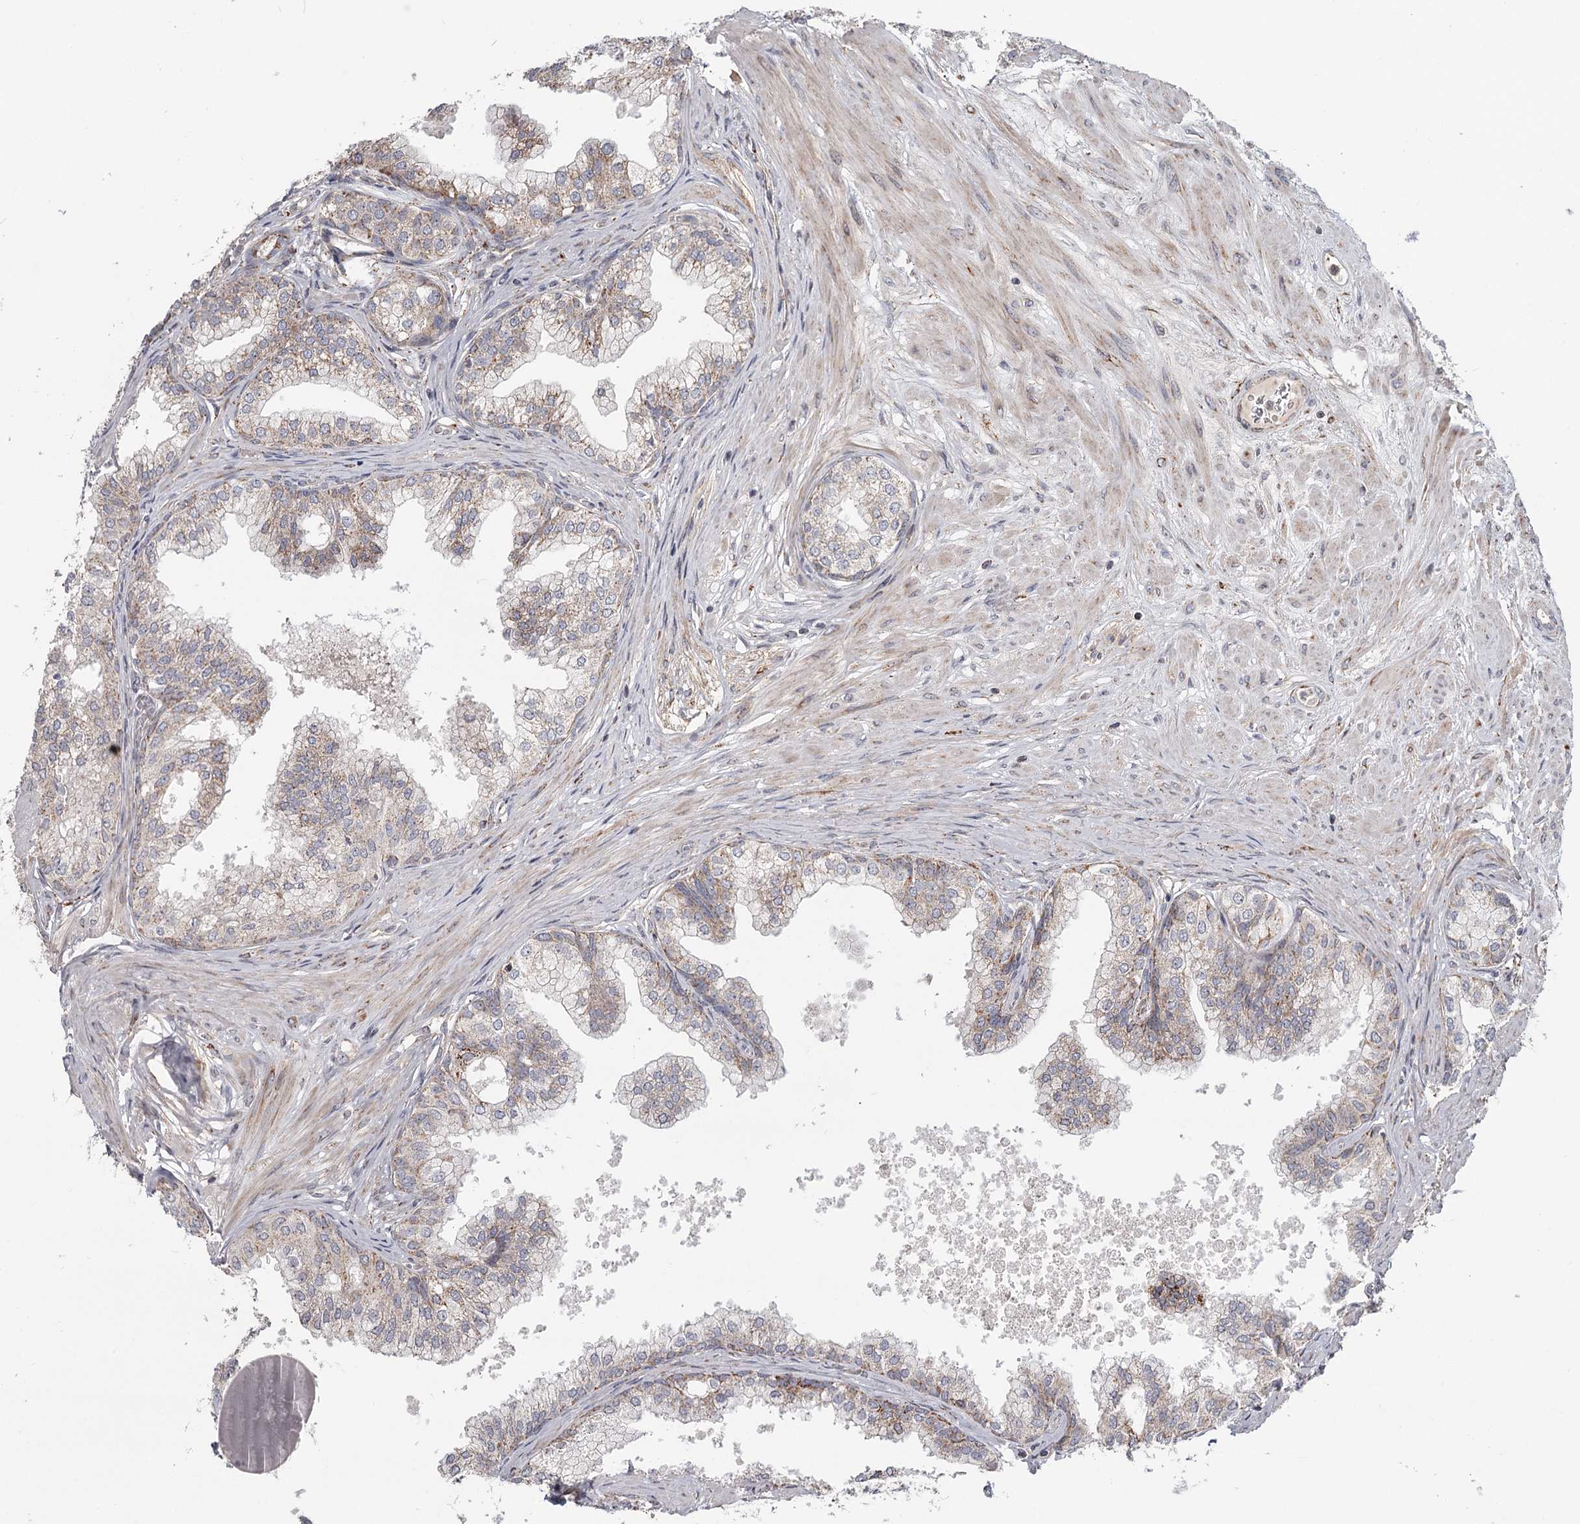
{"staining": {"intensity": "strong", "quantity": "<25%", "location": "cytoplasmic/membranous"}, "tissue": "prostate", "cell_type": "Glandular cells", "image_type": "normal", "snomed": [{"axis": "morphology", "description": "Normal tissue, NOS"}, {"axis": "topography", "description": "Prostate"}], "caption": "Immunohistochemistry of benign prostate displays medium levels of strong cytoplasmic/membranous staining in approximately <25% of glandular cells.", "gene": "CDC123", "patient": {"sex": "male", "age": 60}}